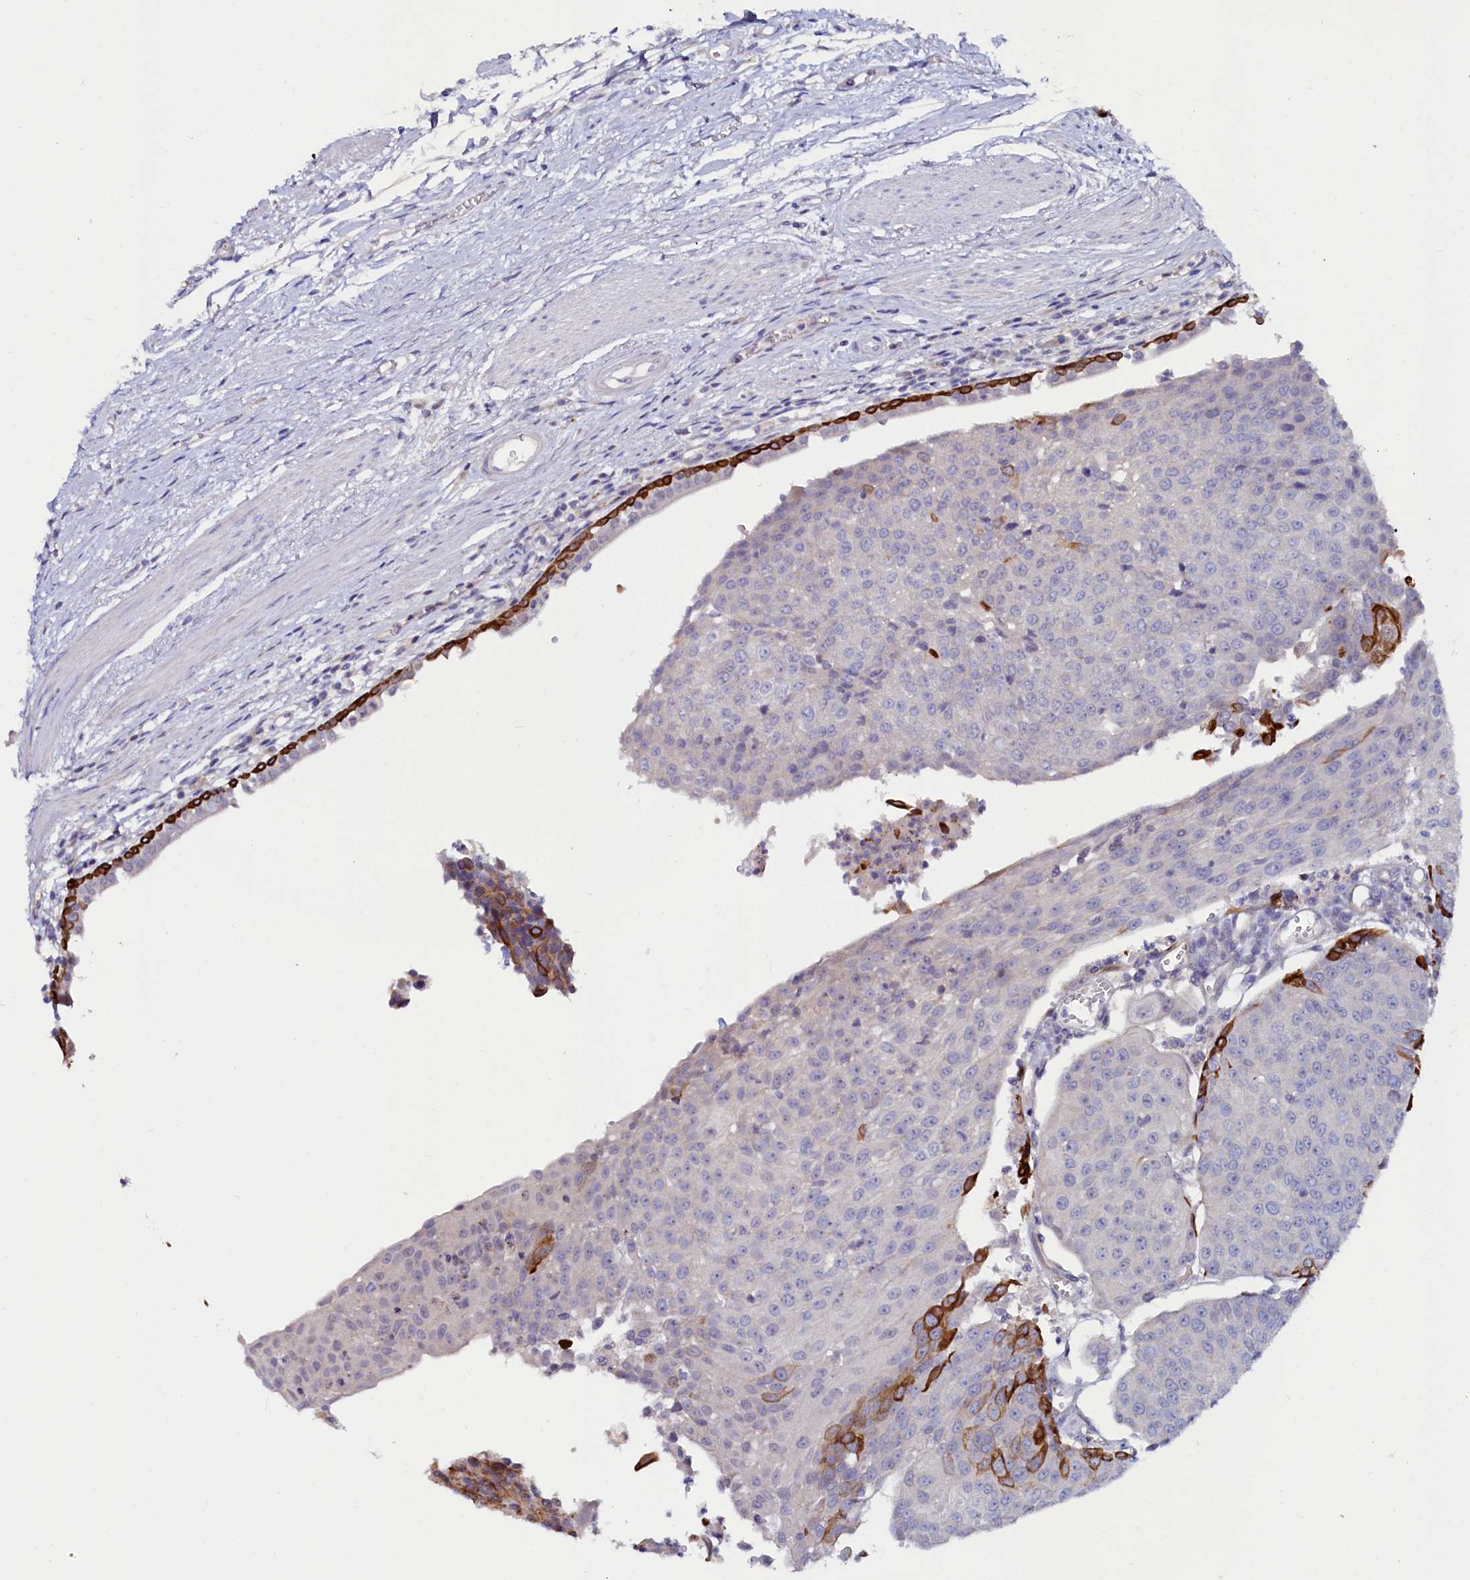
{"staining": {"intensity": "strong", "quantity": "<25%", "location": "cytoplasmic/membranous"}, "tissue": "urothelial cancer", "cell_type": "Tumor cells", "image_type": "cancer", "snomed": [{"axis": "morphology", "description": "Urothelial carcinoma, High grade"}, {"axis": "topography", "description": "Urinary bladder"}], "caption": "High-power microscopy captured an immunohistochemistry (IHC) image of urothelial cancer, revealing strong cytoplasmic/membranous expression in about <25% of tumor cells.", "gene": "ASTE1", "patient": {"sex": "female", "age": 85}}